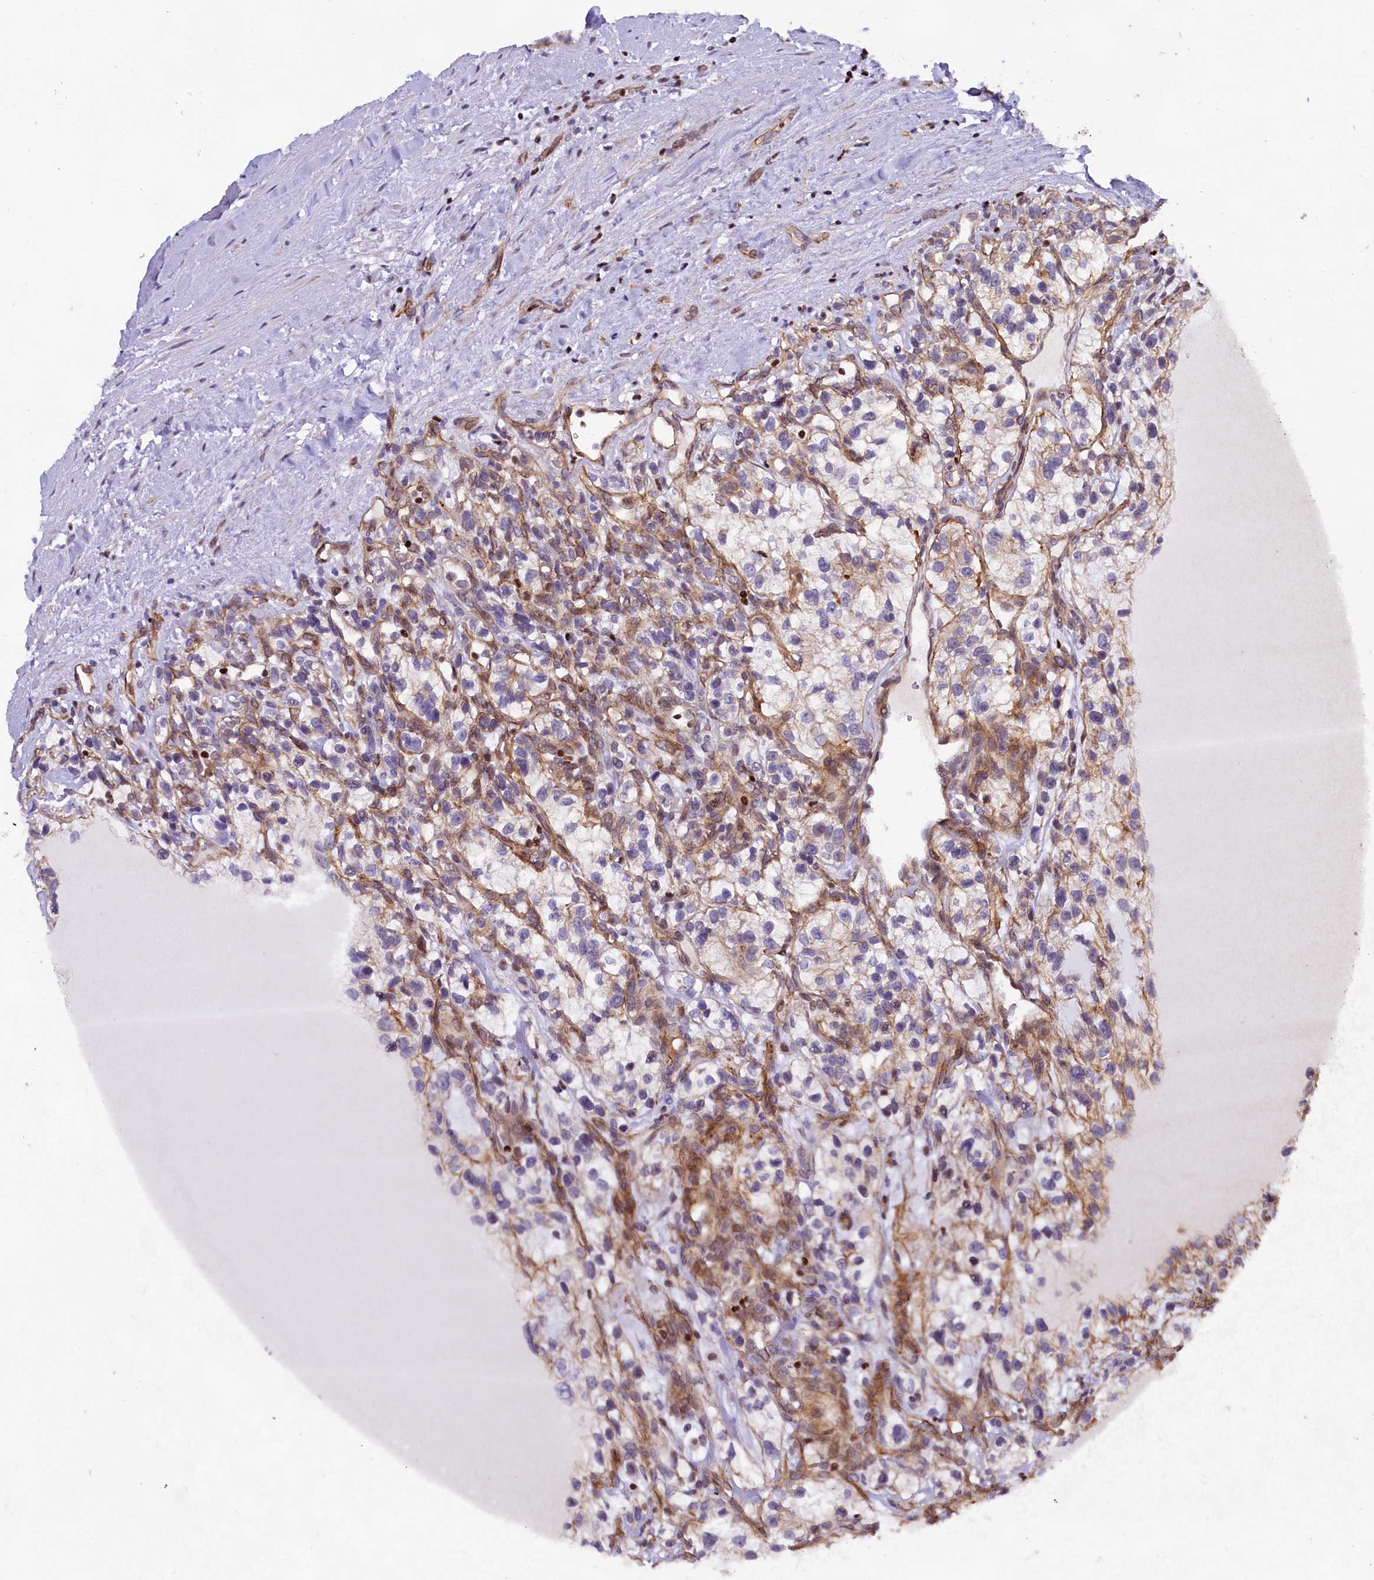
{"staining": {"intensity": "weak", "quantity": "<25%", "location": "cytoplasmic/membranous"}, "tissue": "renal cancer", "cell_type": "Tumor cells", "image_type": "cancer", "snomed": [{"axis": "morphology", "description": "Adenocarcinoma, NOS"}, {"axis": "topography", "description": "Kidney"}], "caption": "Tumor cells show no significant staining in renal cancer (adenocarcinoma). The staining was performed using DAB (3,3'-diaminobenzidine) to visualize the protein expression in brown, while the nuclei were stained in blue with hematoxylin (Magnification: 20x).", "gene": "SP4", "patient": {"sex": "female", "age": 57}}